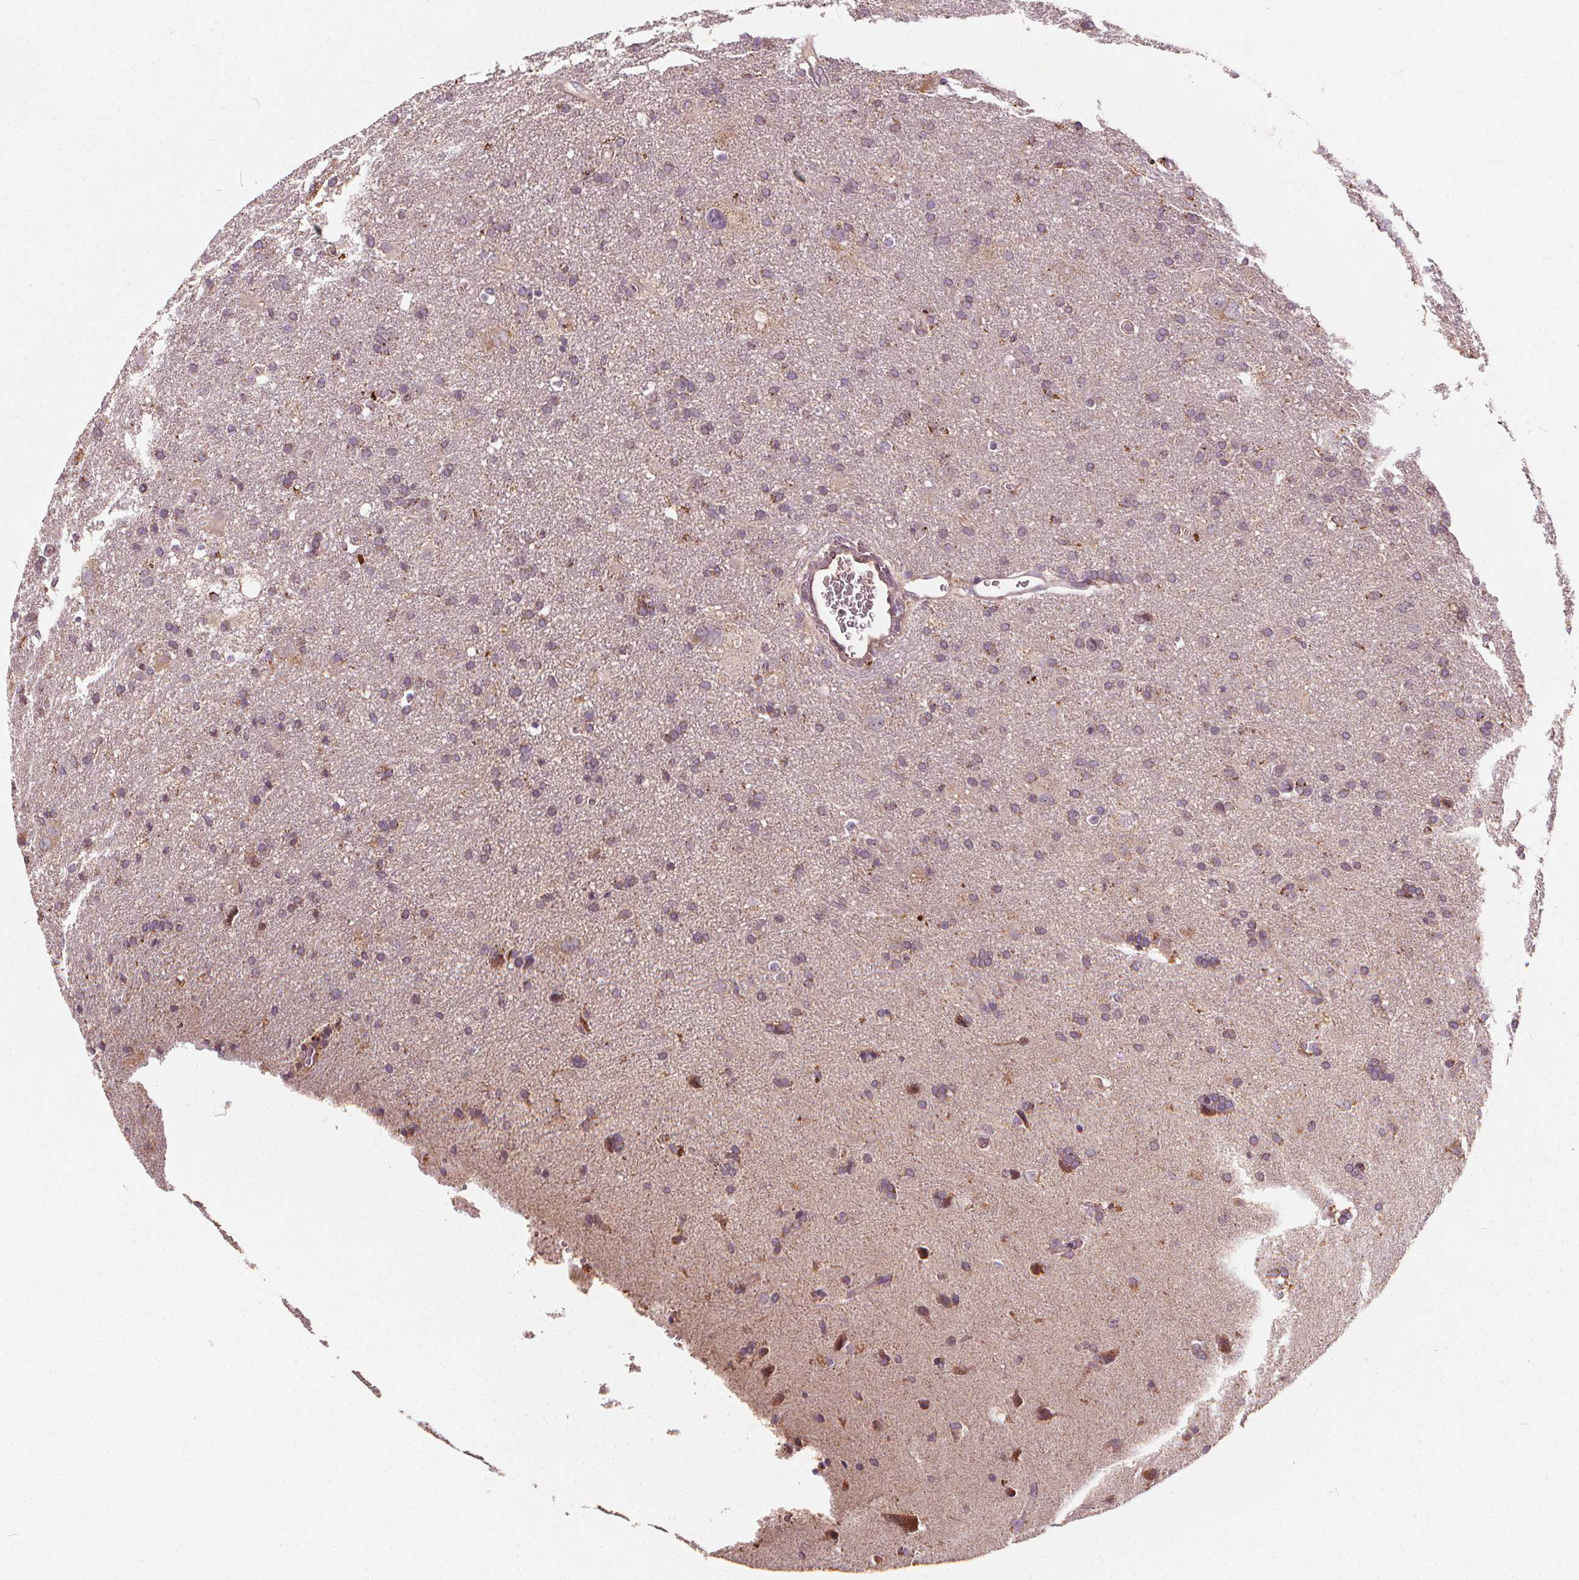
{"staining": {"intensity": "moderate", "quantity": "25%-75%", "location": "cytoplasmic/membranous"}, "tissue": "glioma", "cell_type": "Tumor cells", "image_type": "cancer", "snomed": [{"axis": "morphology", "description": "Glioma, malignant, Low grade"}, {"axis": "topography", "description": "Brain"}], "caption": "Immunohistochemical staining of malignant low-grade glioma shows moderate cytoplasmic/membranous protein positivity in approximately 25%-75% of tumor cells.", "gene": "ORAI2", "patient": {"sex": "male", "age": 66}}